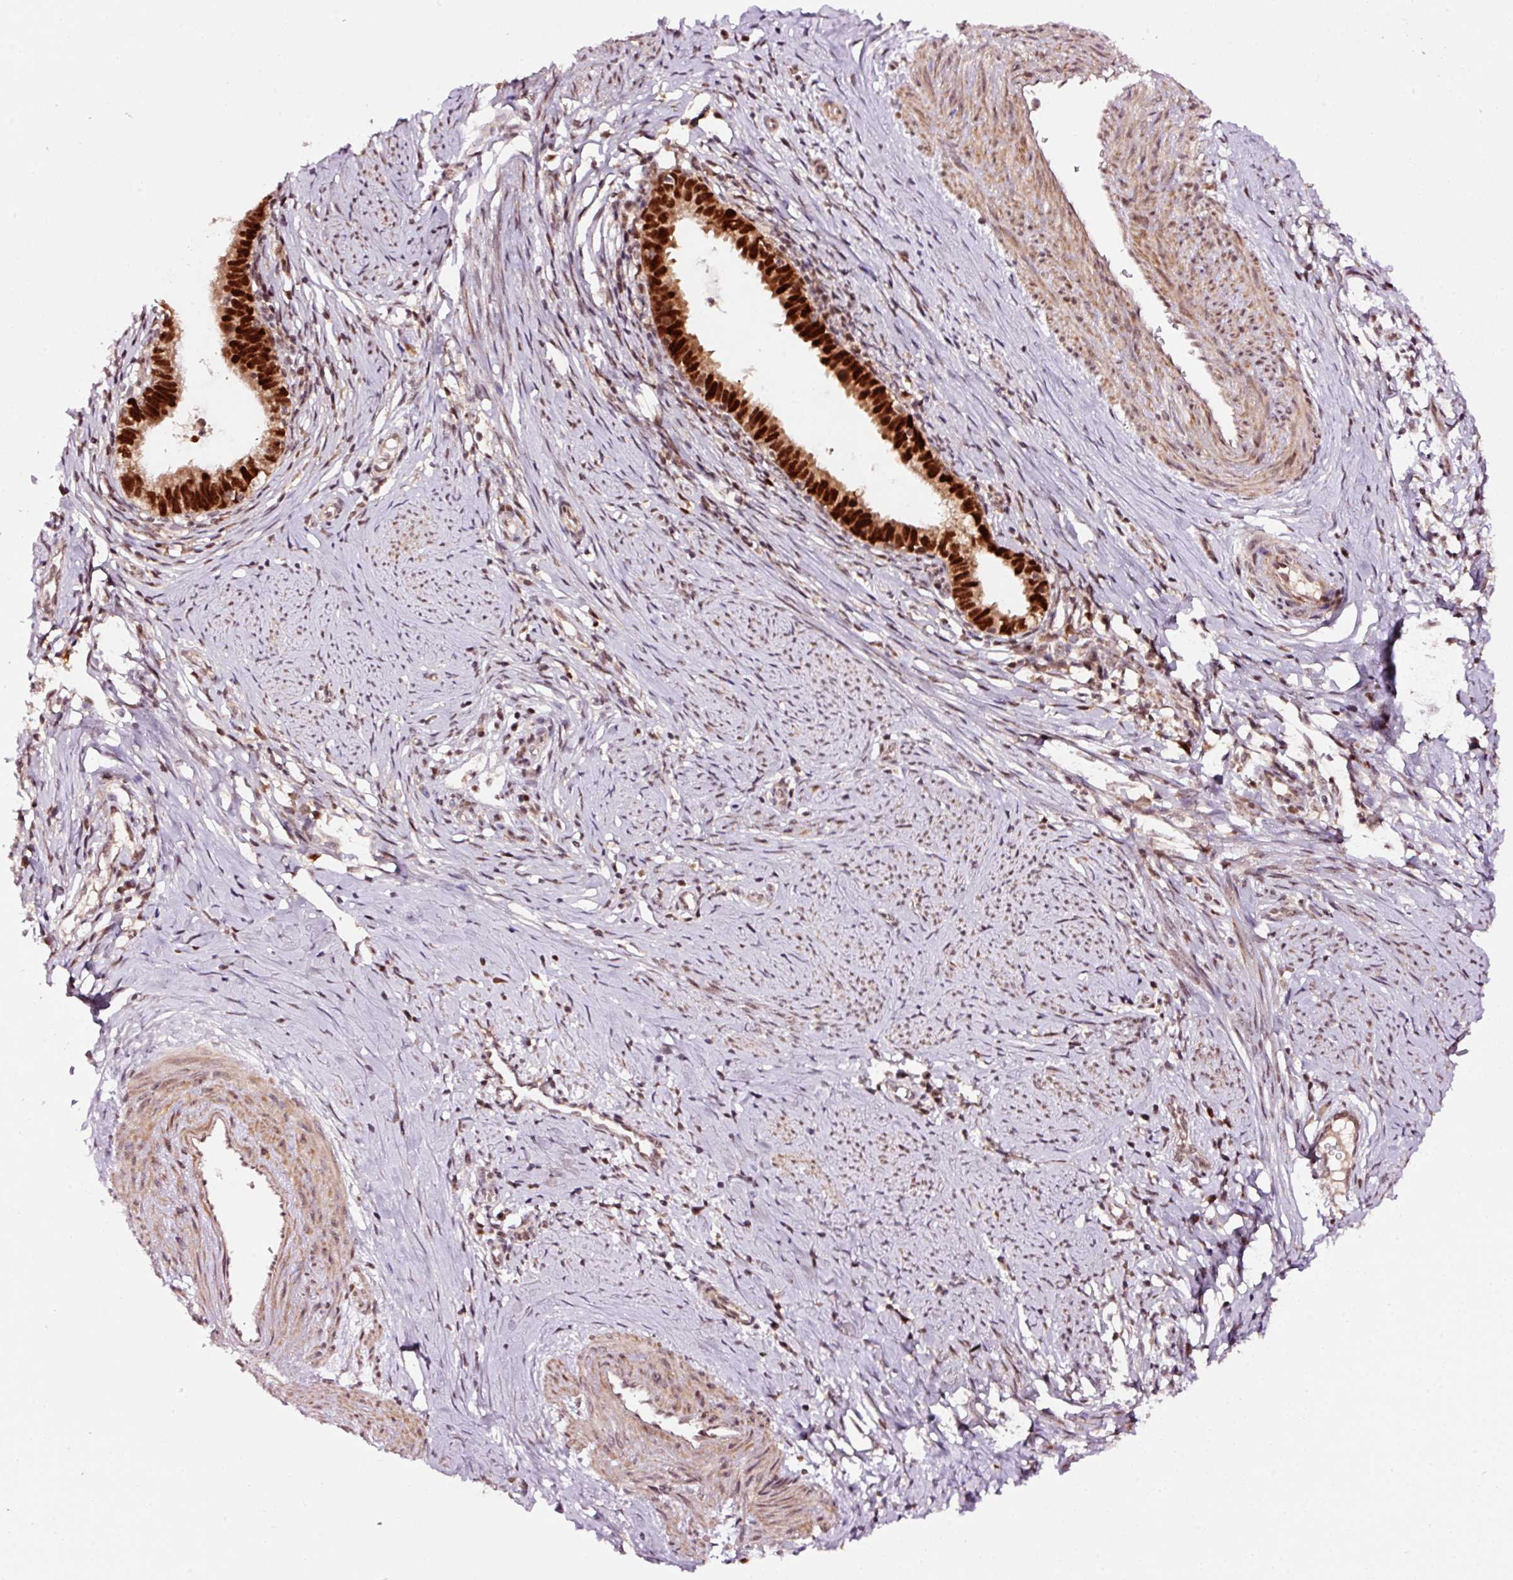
{"staining": {"intensity": "strong", "quantity": ">75%", "location": "nuclear"}, "tissue": "cervical cancer", "cell_type": "Tumor cells", "image_type": "cancer", "snomed": [{"axis": "morphology", "description": "Adenocarcinoma, NOS"}, {"axis": "topography", "description": "Cervix"}], "caption": "This is a photomicrograph of immunohistochemistry (IHC) staining of cervical adenocarcinoma, which shows strong staining in the nuclear of tumor cells.", "gene": "RFC4", "patient": {"sex": "female", "age": 36}}